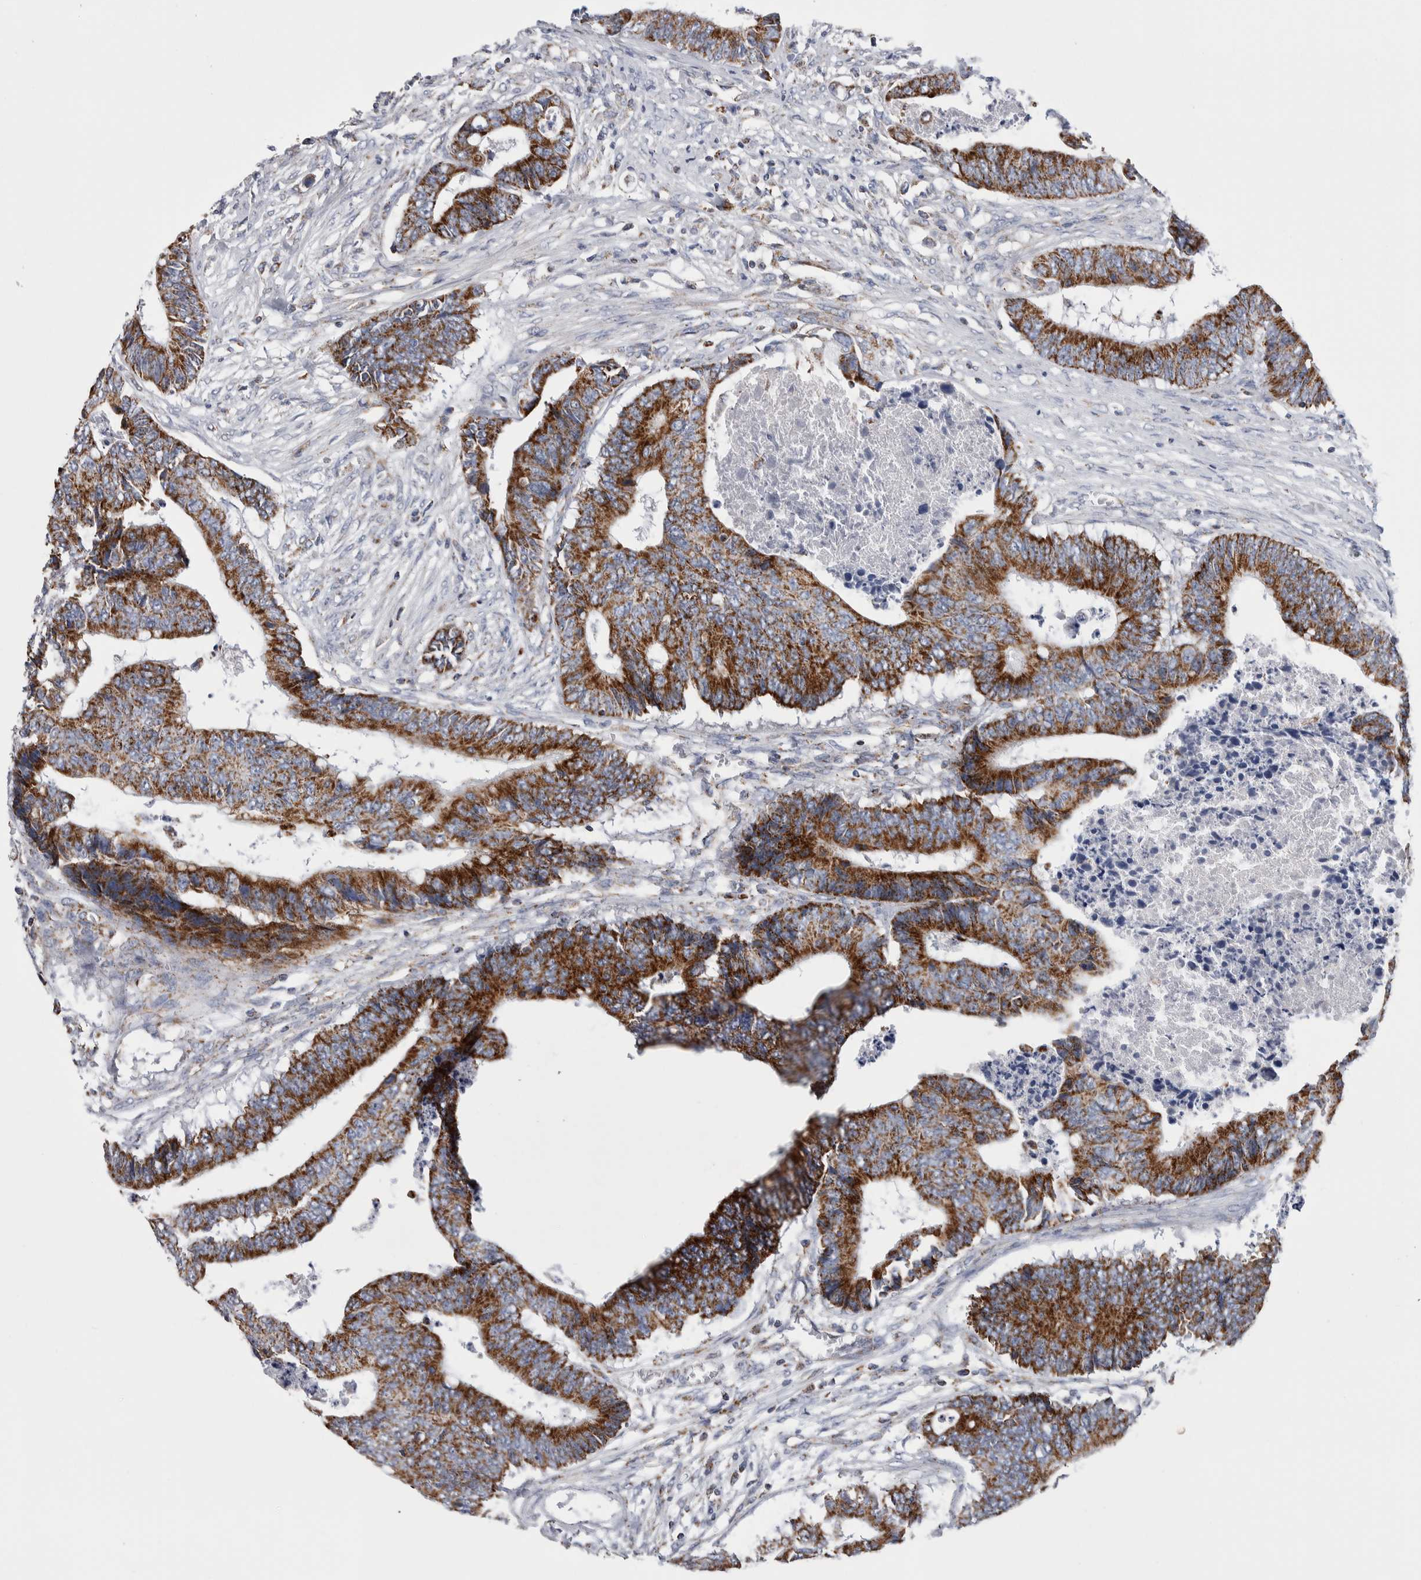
{"staining": {"intensity": "strong", "quantity": ">75%", "location": "cytoplasmic/membranous"}, "tissue": "colorectal cancer", "cell_type": "Tumor cells", "image_type": "cancer", "snomed": [{"axis": "morphology", "description": "Adenocarcinoma, NOS"}, {"axis": "topography", "description": "Rectum"}], "caption": "Immunohistochemistry photomicrograph of human colorectal cancer stained for a protein (brown), which displays high levels of strong cytoplasmic/membranous positivity in about >75% of tumor cells.", "gene": "ETFA", "patient": {"sex": "male", "age": 84}}